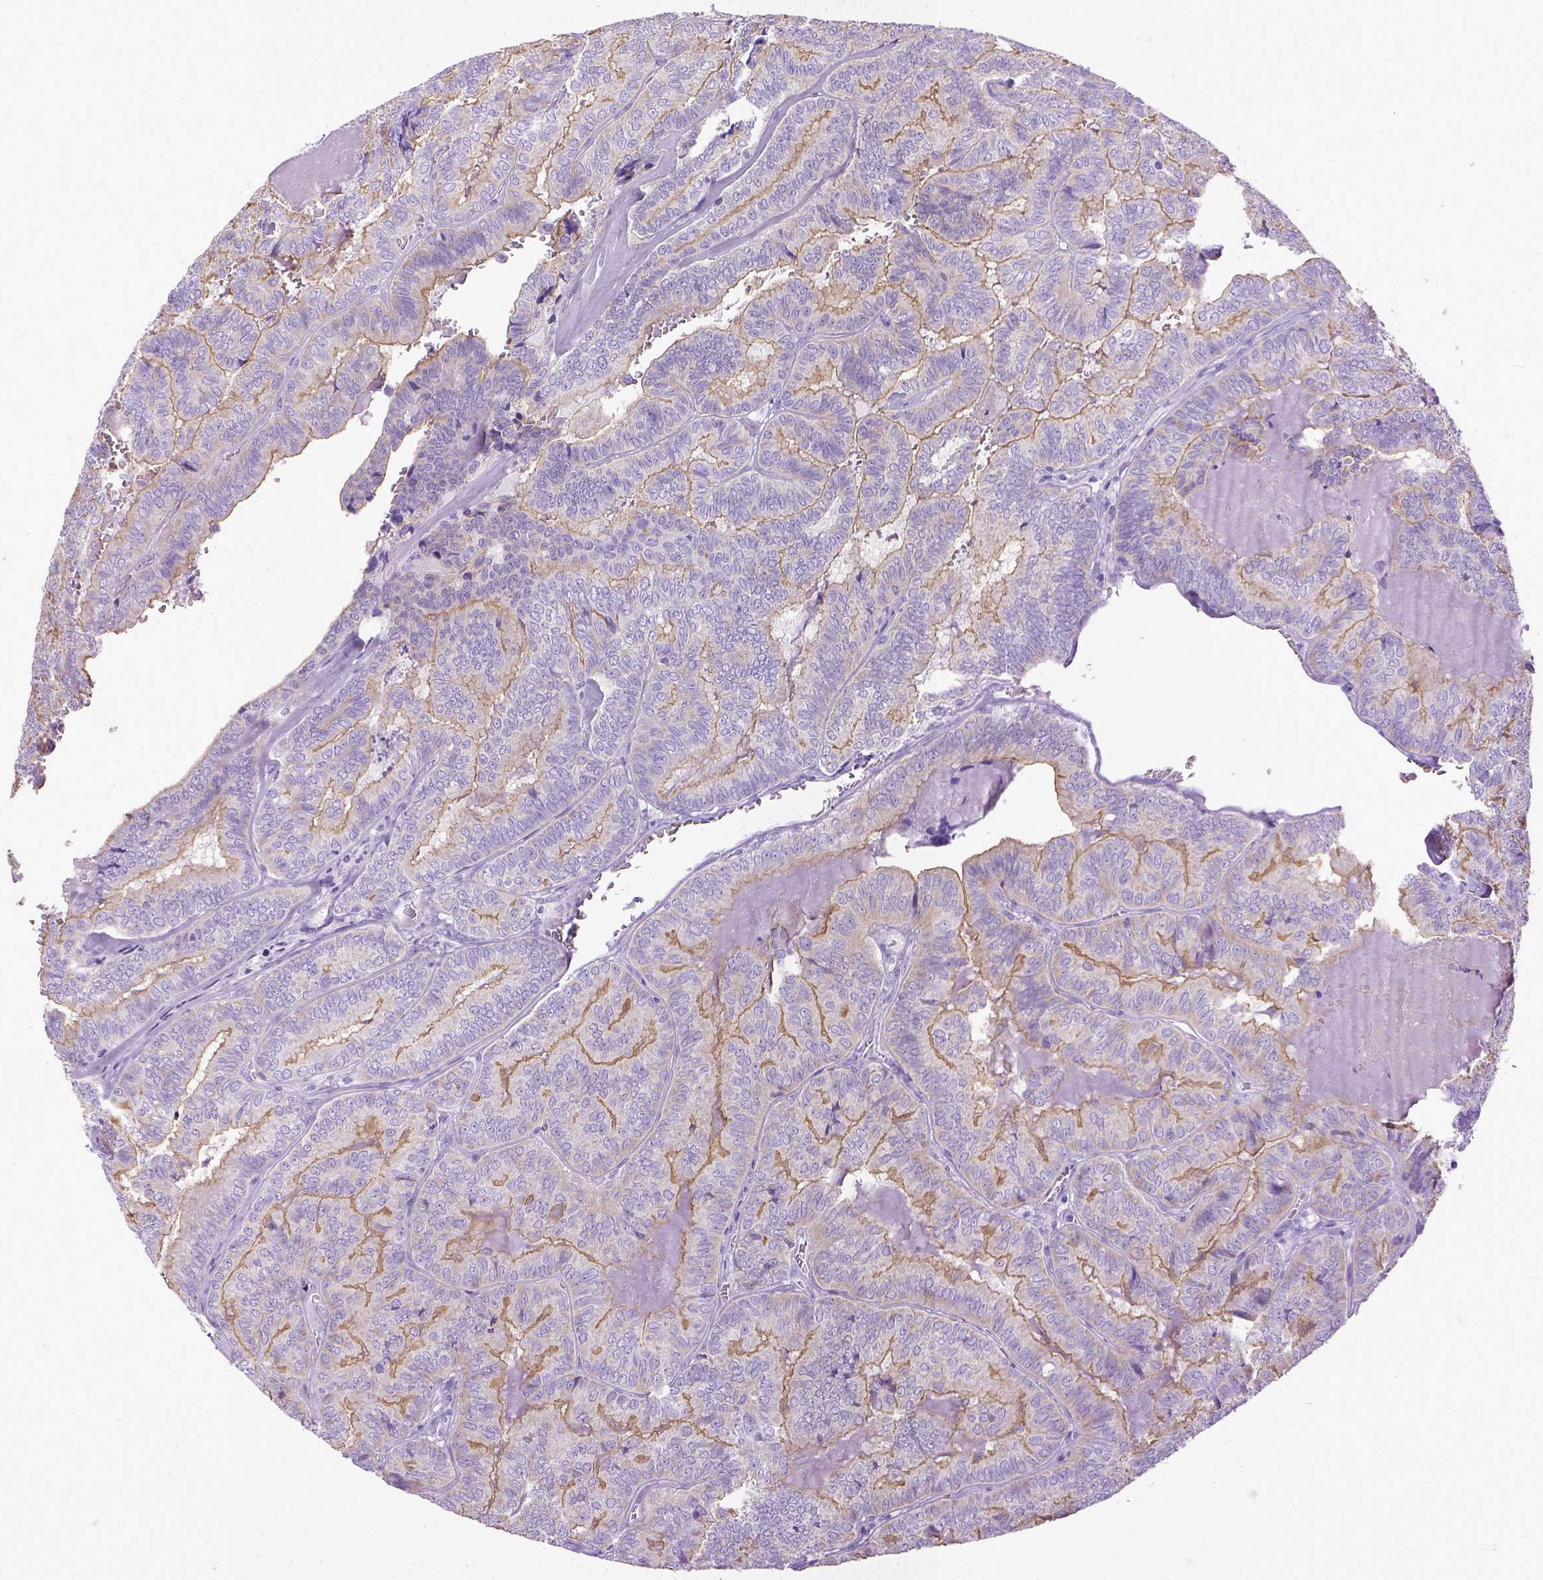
{"staining": {"intensity": "weak", "quantity": "25%-75%", "location": "cytoplasmic/membranous"}, "tissue": "thyroid cancer", "cell_type": "Tumor cells", "image_type": "cancer", "snomed": [{"axis": "morphology", "description": "Papillary adenocarcinoma, NOS"}, {"axis": "topography", "description": "Thyroid gland"}], "caption": "Brown immunohistochemical staining in human thyroid papillary adenocarcinoma displays weak cytoplasmic/membranous expression in approximately 25%-75% of tumor cells.", "gene": "PPL", "patient": {"sex": "female", "age": 75}}